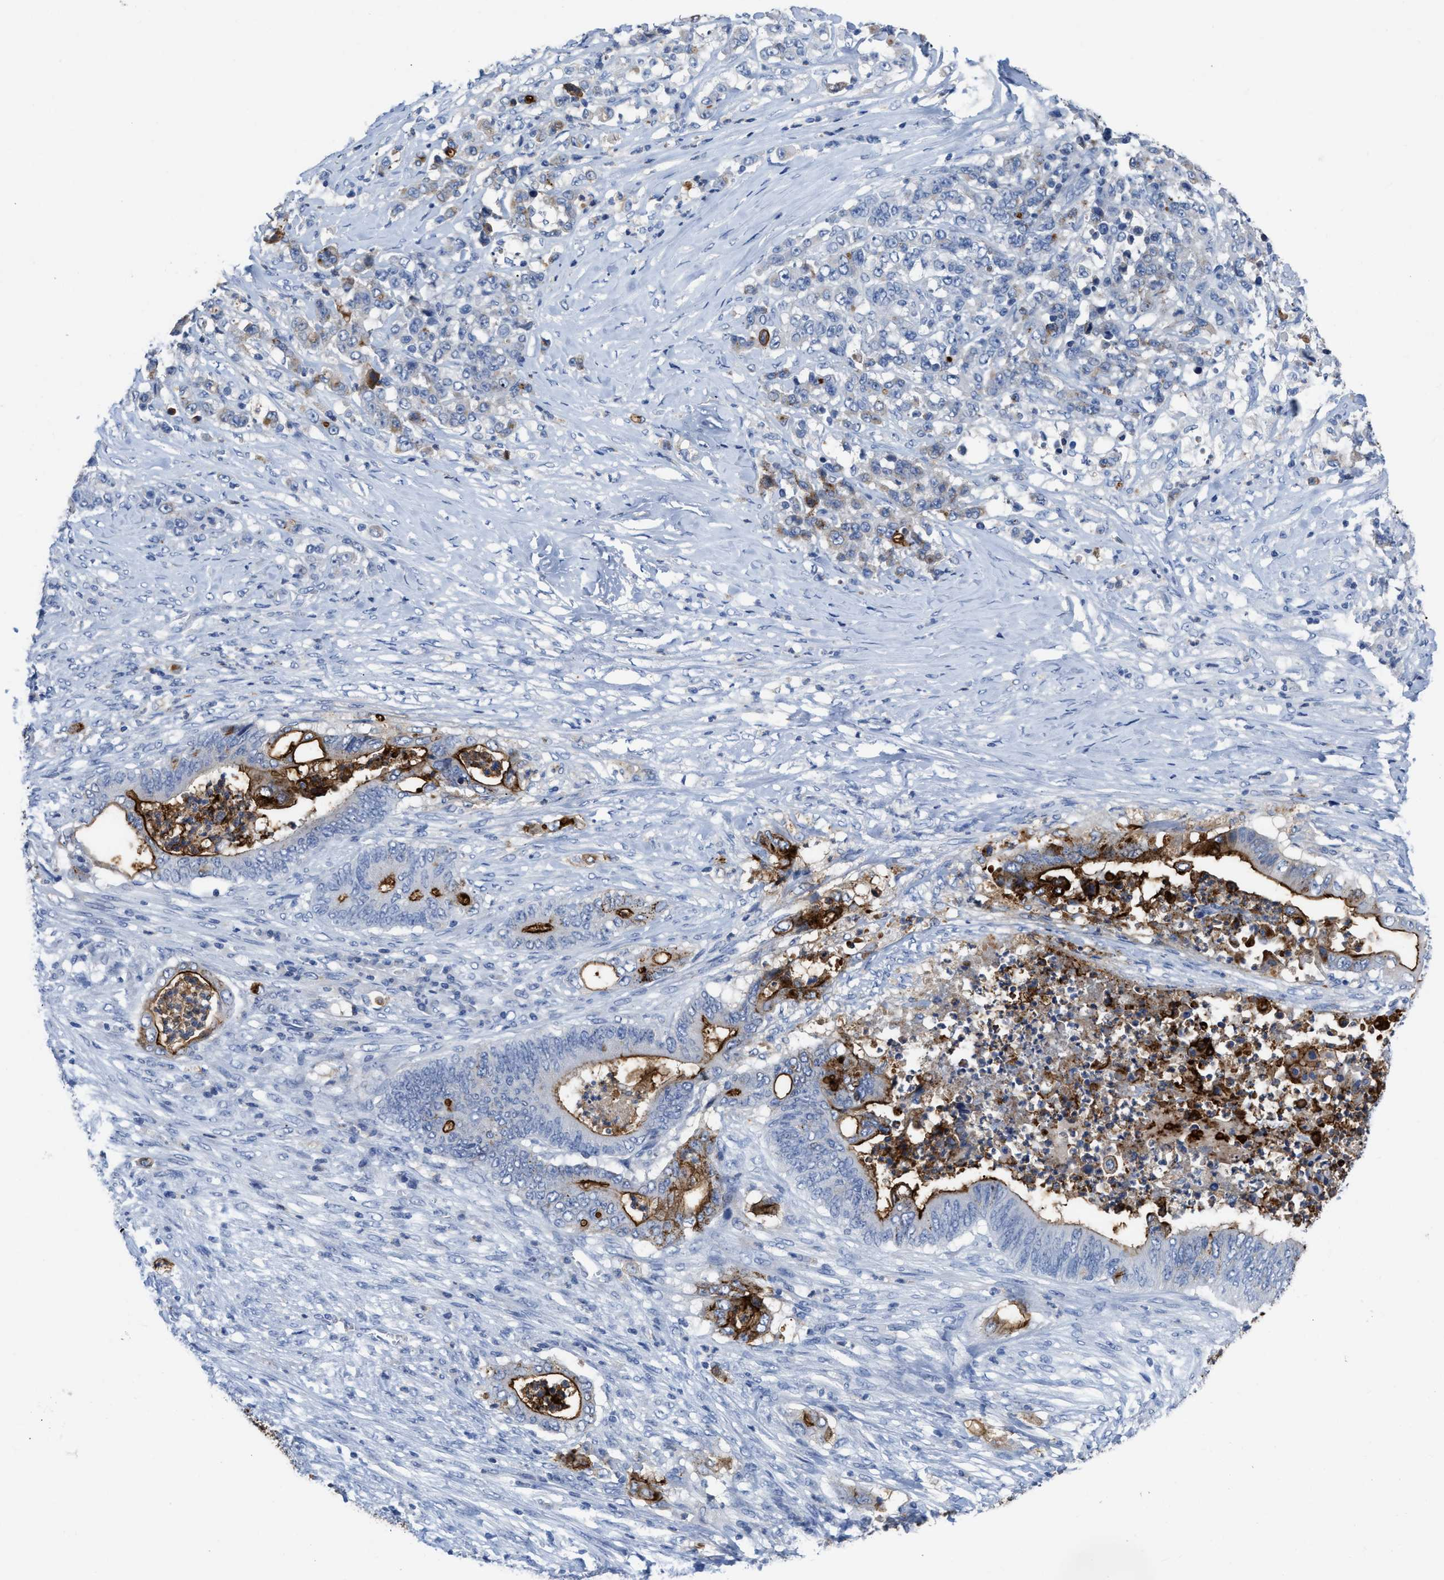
{"staining": {"intensity": "strong", "quantity": "25%-75%", "location": "cytoplasmic/membranous"}, "tissue": "stomach cancer", "cell_type": "Tumor cells", "image_type": "cancer", "snomed": [{"axis": "morphology", "description": "Adenocarcinoma, NOS"}, {"axis": "topography", "description": "Stomach"}], "caption": "Tumor cells show strong cytoplasmic/membranous staining in approximately 25%-75% of cells in stomach adenocarcinoma.", "gene": "CEACAM5", "patient": {"sex": "female", "age": 73}}